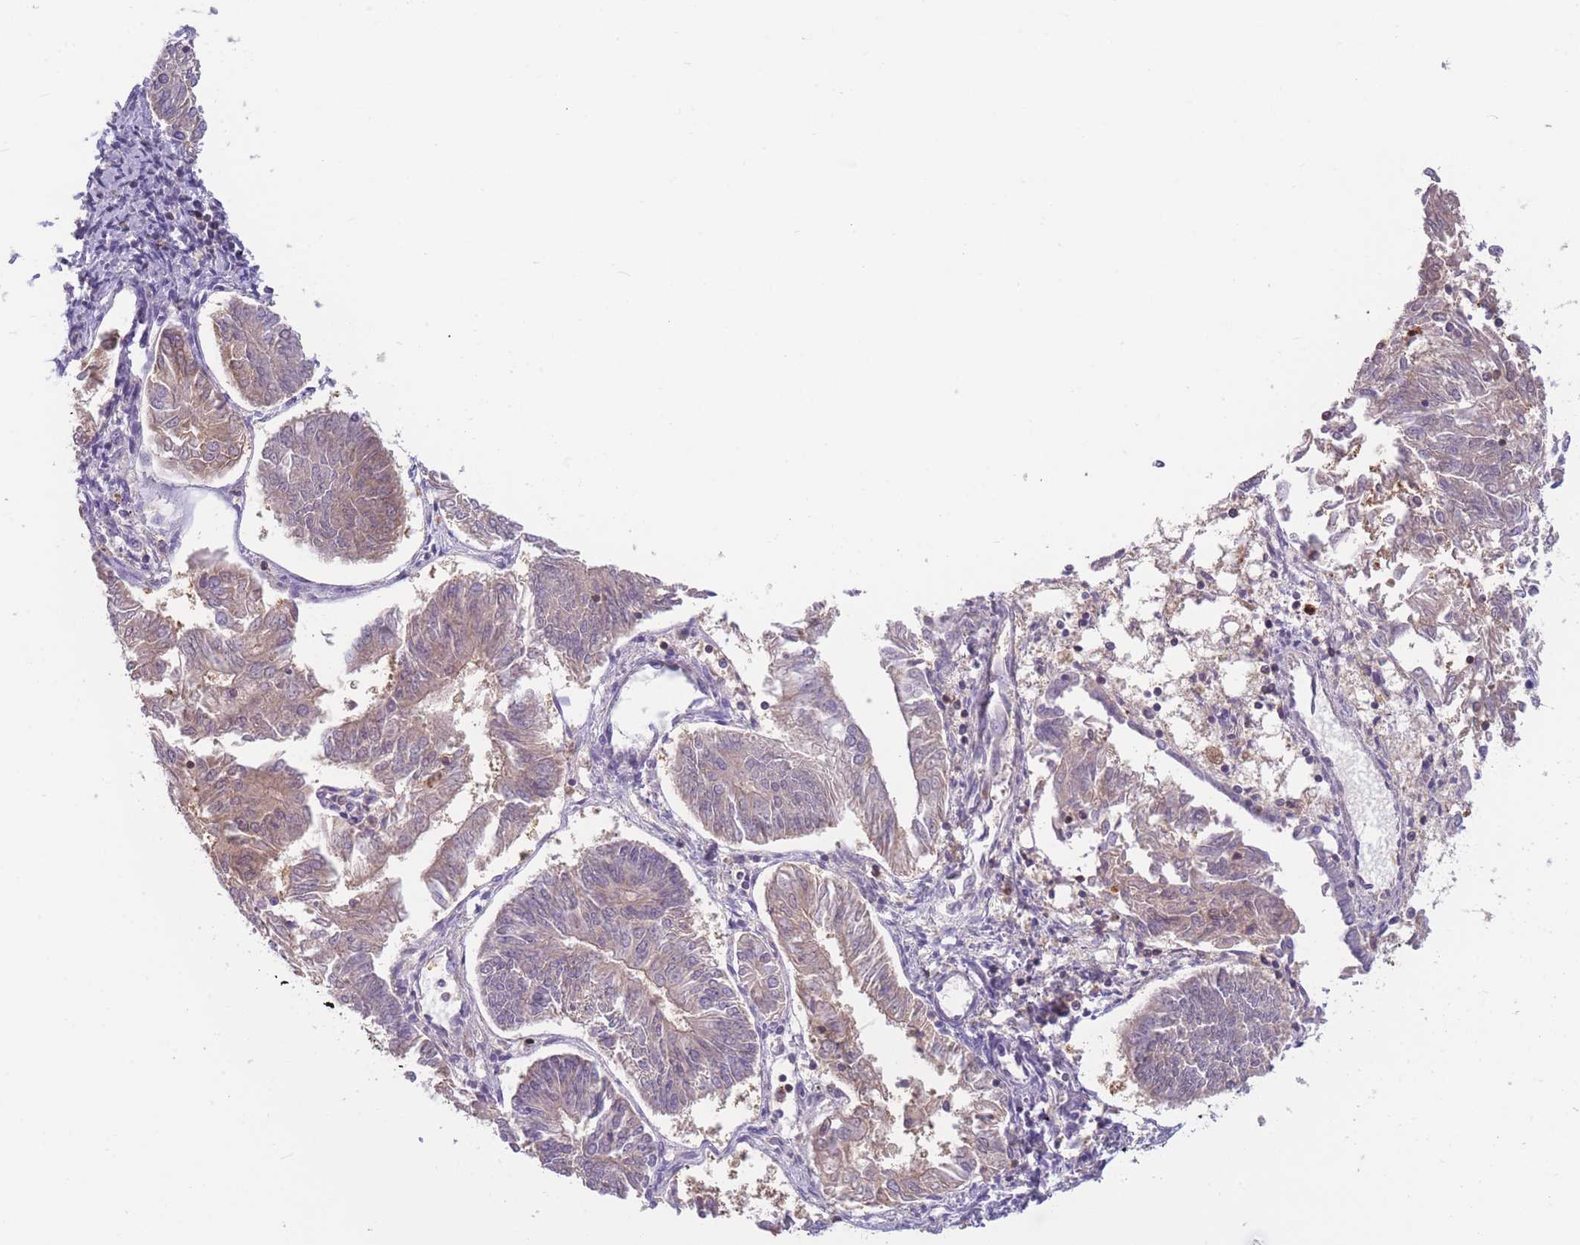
{"staining": {"intensity": "weak", "quantity": "25%-75%", "location": "cytoplasmic/membranous"}, "tissue": "endometrial cancer", "cell_type": "Tumor cells", "image_type": "cancer", "snomed": [{"axis": "morphology", "description": "Adenocarcinoma, NOS"}, {"axis": "topography", "description": "Endometrium"}], "caption": "Tumor cells reveal low levels of weak cytoplasmic/membranous staining in about 25%-75% of cells in human endometrial cancer (adenocarcinoma).", "gene": "ST3GAL4", "patient": {"sex": "female", "age": 58}}